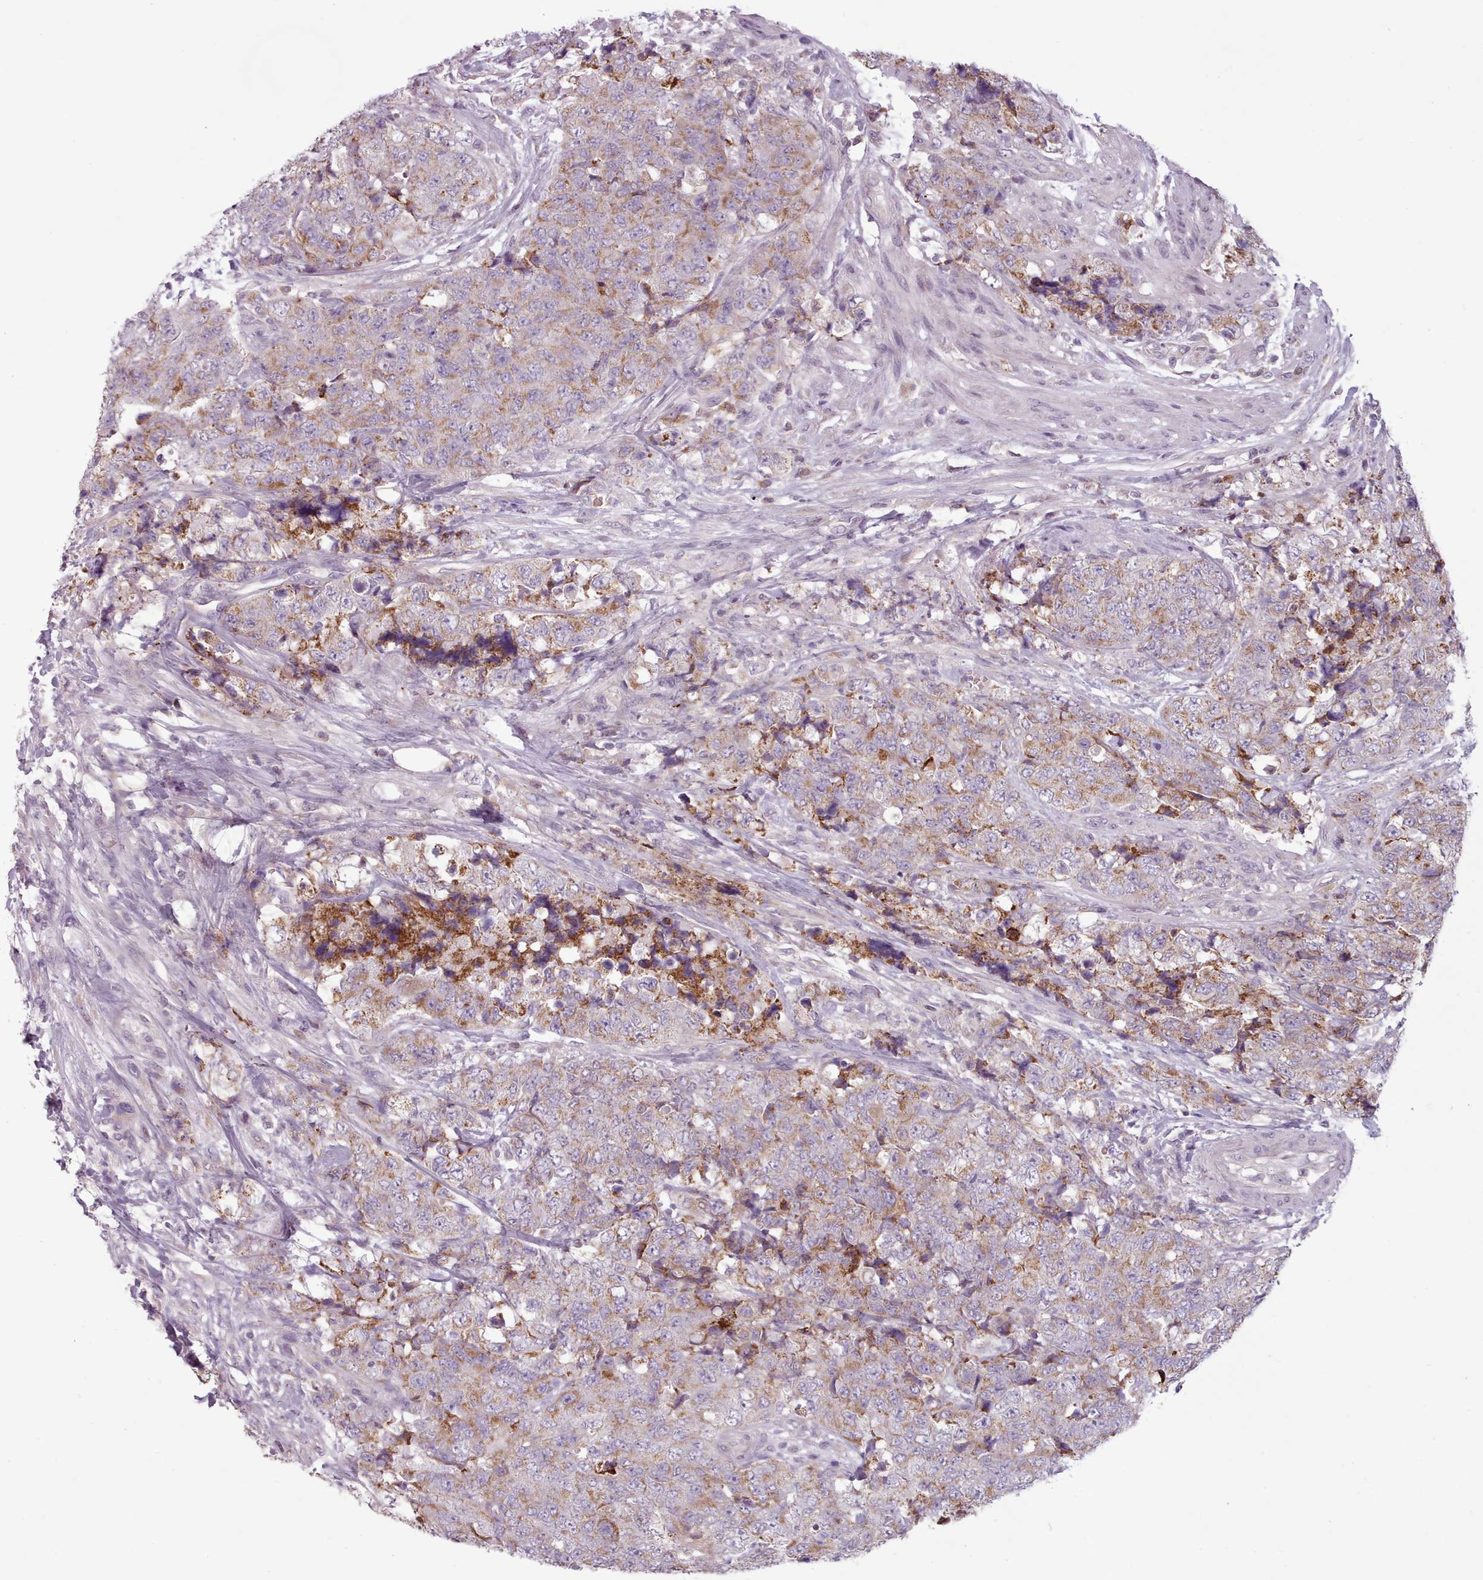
{"staining": {"intensity": "moderate", "quantity": ">75%", "location": "cytoplasmic/membranous"}, "tissue": "urothelial cancer", "cell_type": "Tumor cells", "image_type": "cancer", "snomed": [{"axis": "morphology", "description": "Urothelial carcinoma, High grade"}, {"axis": "topography", "description": "Urinary bladder"}], "caption": "The immunohistochemical stain shows moderate cytoplasmic/membranous positivity in tumor cells of urothelial carcinoma (high-grade) tissue.", "gene": "LAPTM5", "patient": {"sex": "female", "age": 78}}